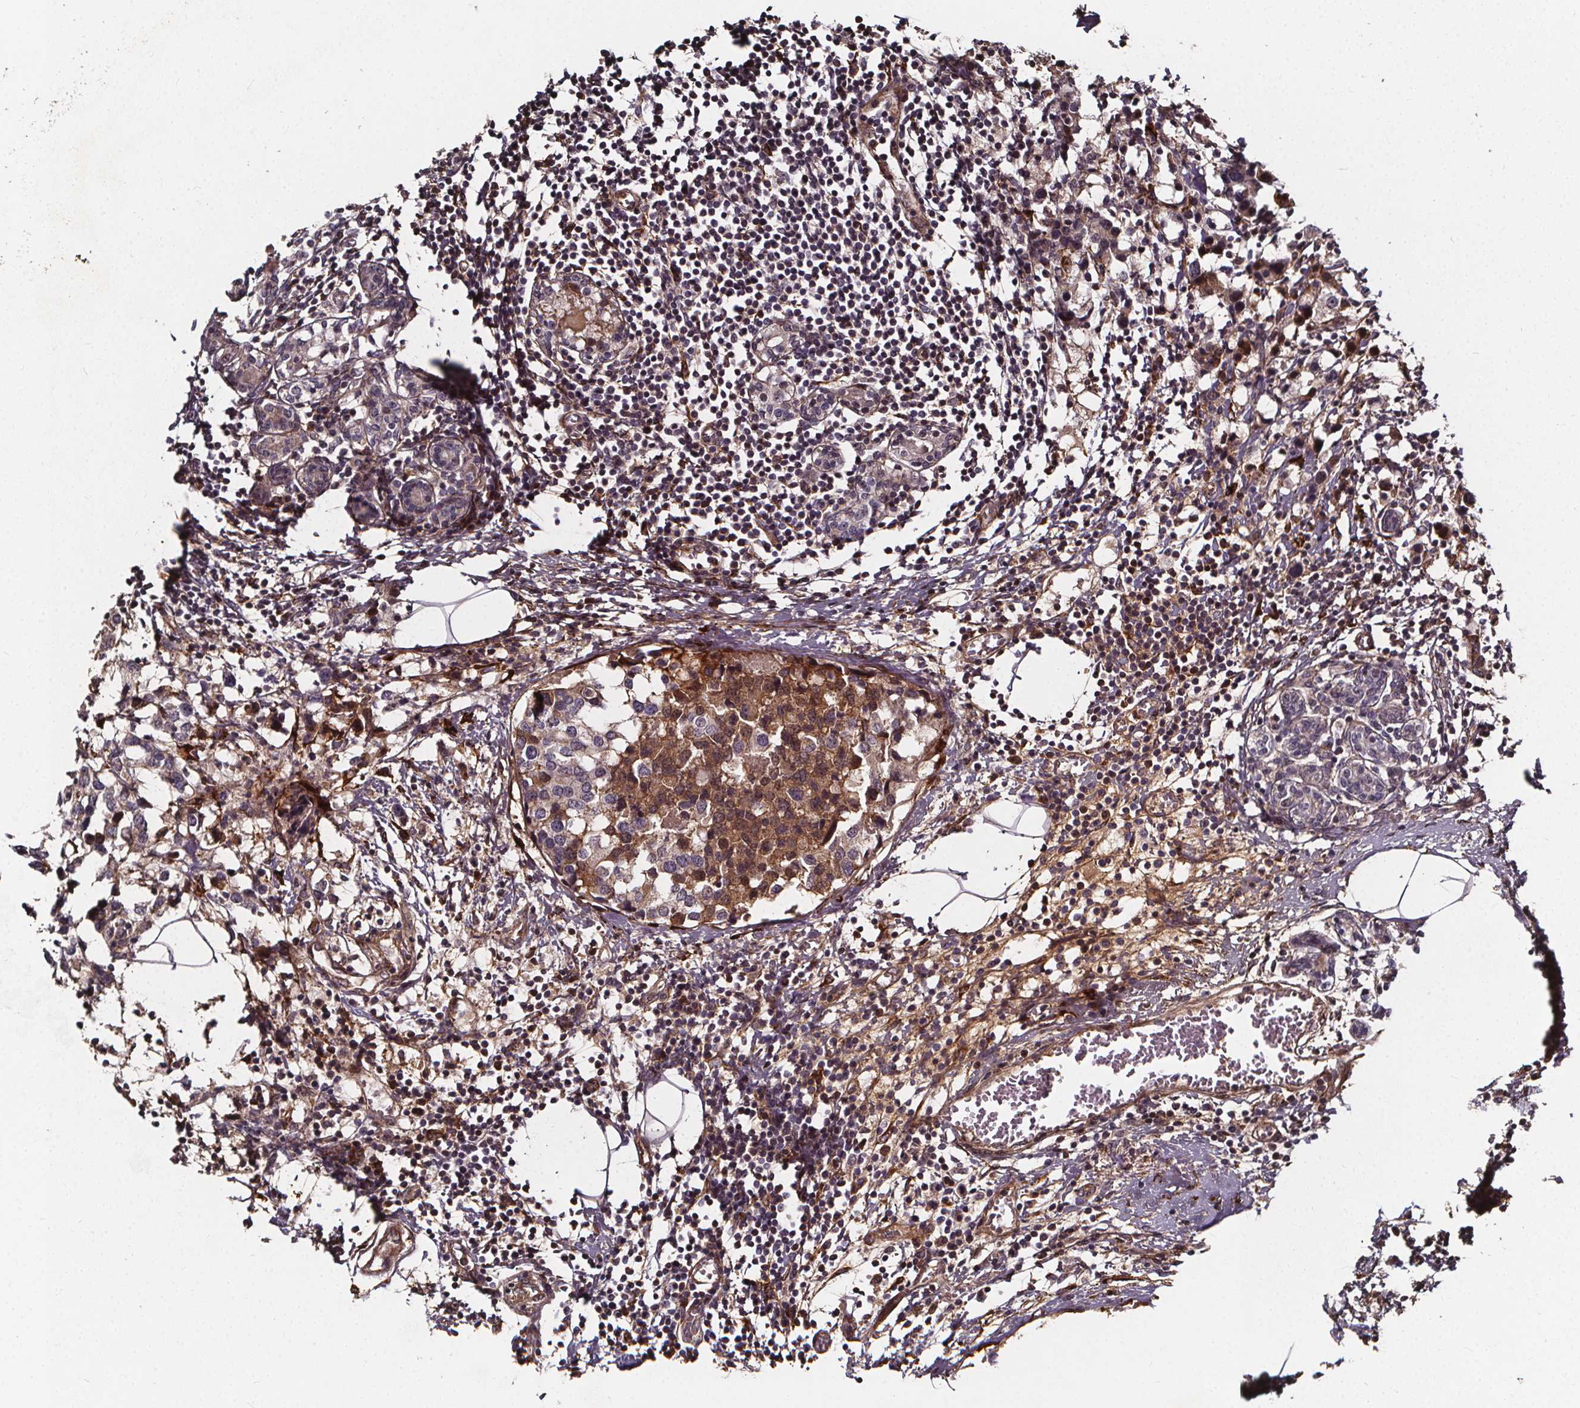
{"staining": {"intensity": "moderate", "quantity": "<25%", "location": "cytoplasmic/membranous,nuclear"}, "tissue": "breast cancer", "cell_type": "Tumor cells", "image_type": "cancer", "snomed": [{"axis": "morphology", "description": "Lobular carcinoma"}, {"axis": "topography", "description": "Breast"}], "caption": "Protein analysis of breast lobular carcinoma tissue displays moderate cytoplasmic/membranous and nuclear expression in approximately <25% of tumor cells.", "gene": "AEBP1", "patient": {"sex": "female", "age": 59}}